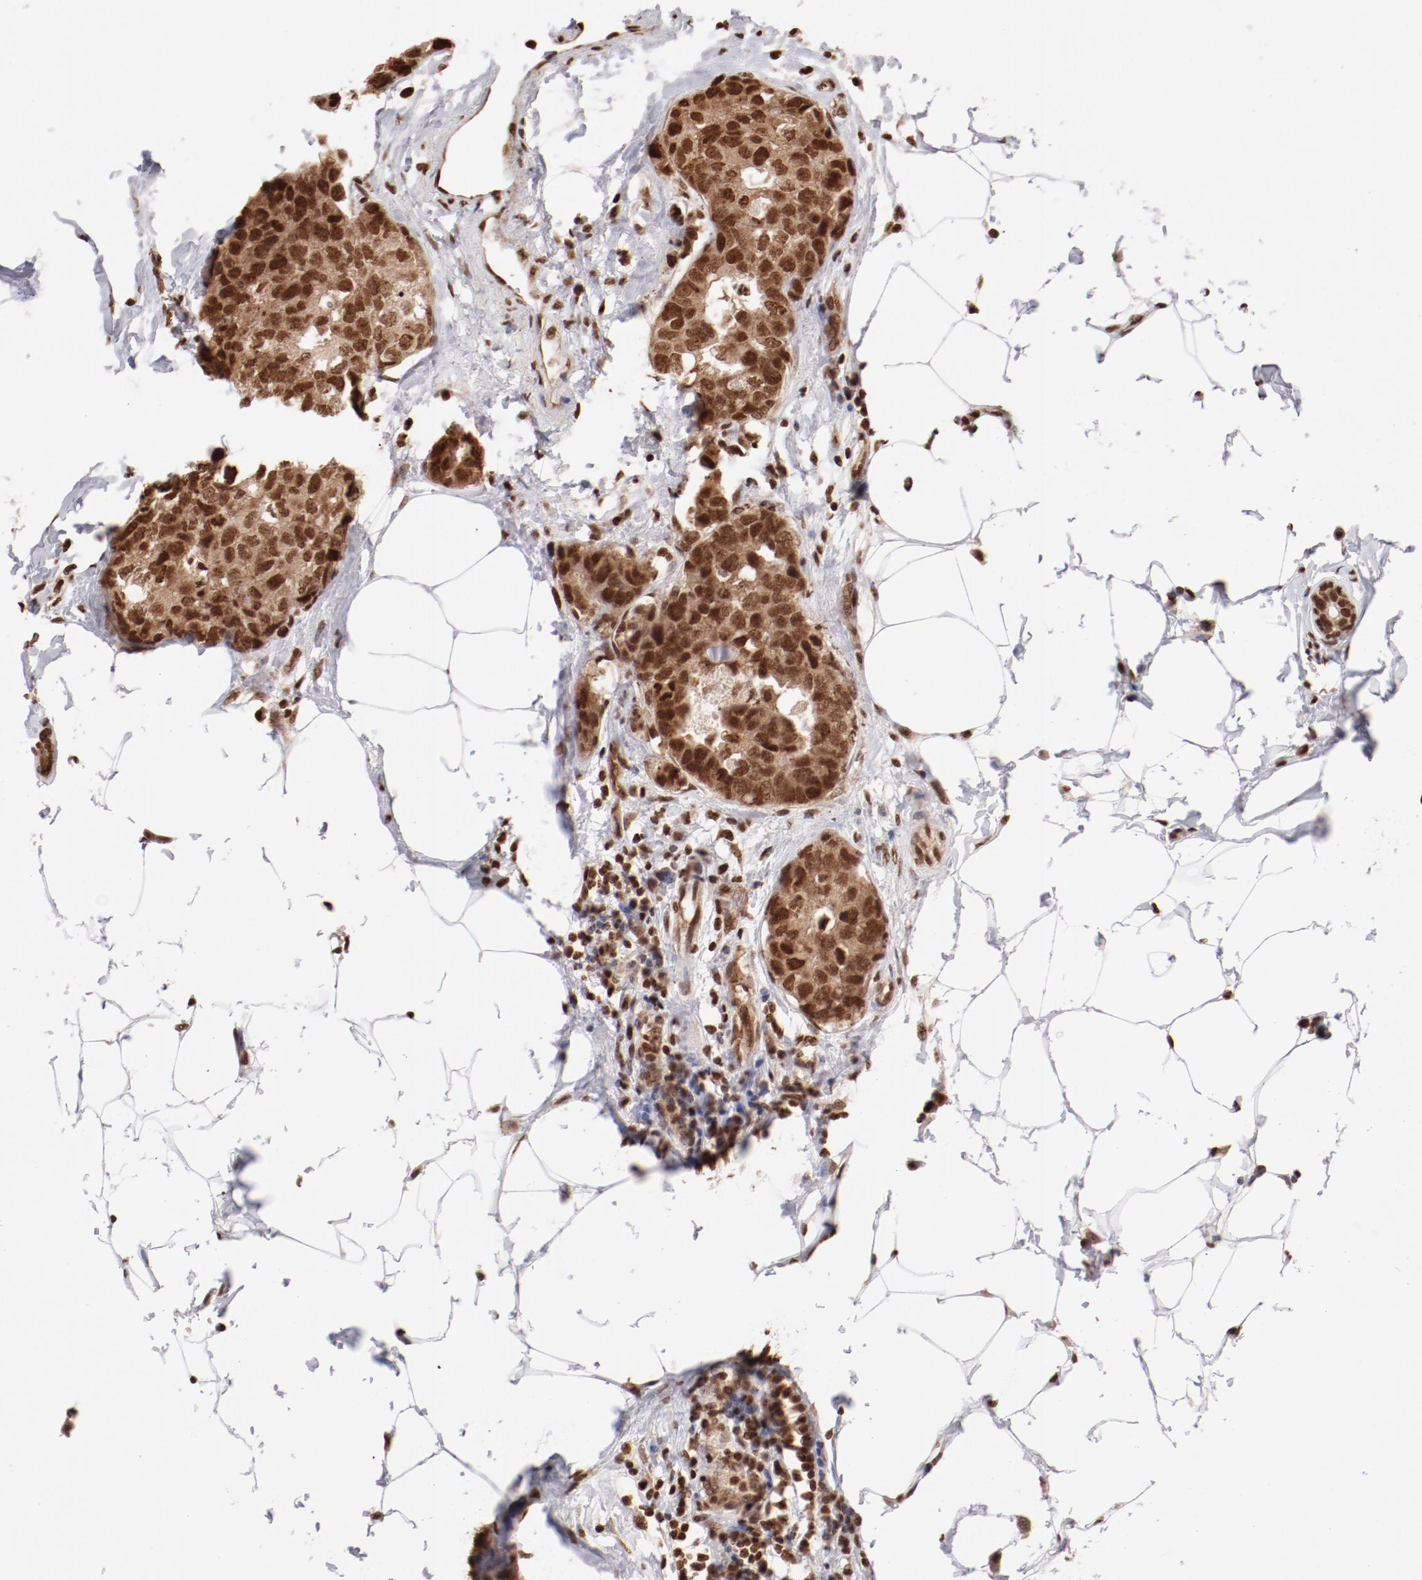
{"staining": {"intensity": "moderate", "quantity": ">75%", "location": "nuclear"}, "tissue": "breast cancer", "cell_type": "Tumor cells", "image_type": "cancer", "snomed": [{"axis": "morphology", "description": "Normal tissue, NOS"}, {"axis": "morphology", "description": "Duct carcinoma"}, {"axis": "topography", "description": "Breast"}], "caption": "An immunohistochemistry image of neoplastic tissue is shown. Protein staining in brown shows moderate nuclear positivity in breast cancer within tumor cells.", "gene": "ABL2", "patient": {"sex": "female", "age": 50}}